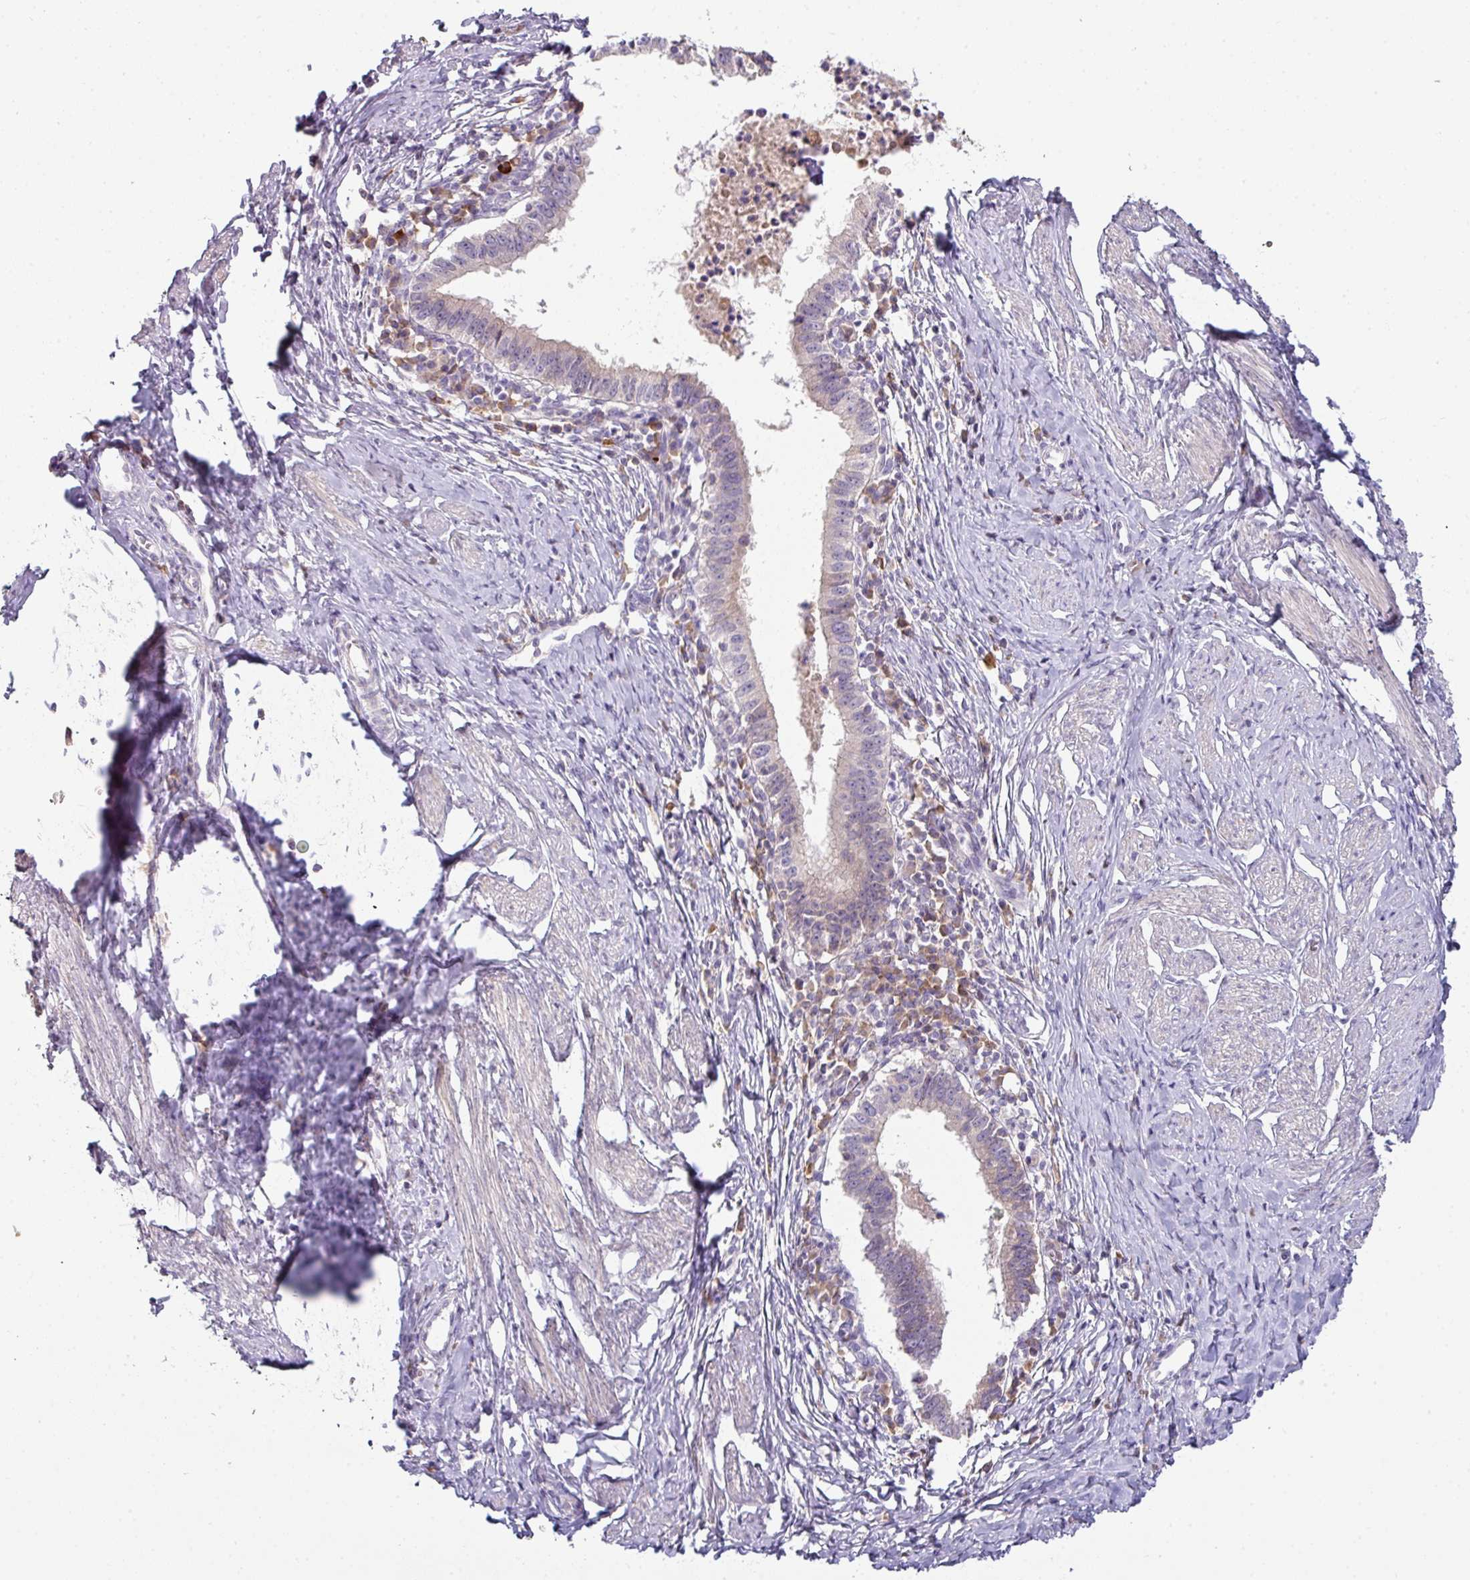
{"staining": {"intensity": "weak", "quantity": "<25%", "location": "cytoplasmic/membranous"}, "tissue": "cervical cancer", "cell_type": "Tumor cells", "image_type": "cancer", "snomed": [{"axis": "morphology", "description": "Adenocarcinoma, NOS"}, {"axis": "topography", "description": "Cervix"}], "caption": "A histopathology image of human cervical cancer is negative for staining in tumor cells.", "gene": "SLAMF6", "patient": {"sex": "female", "age": 36}}